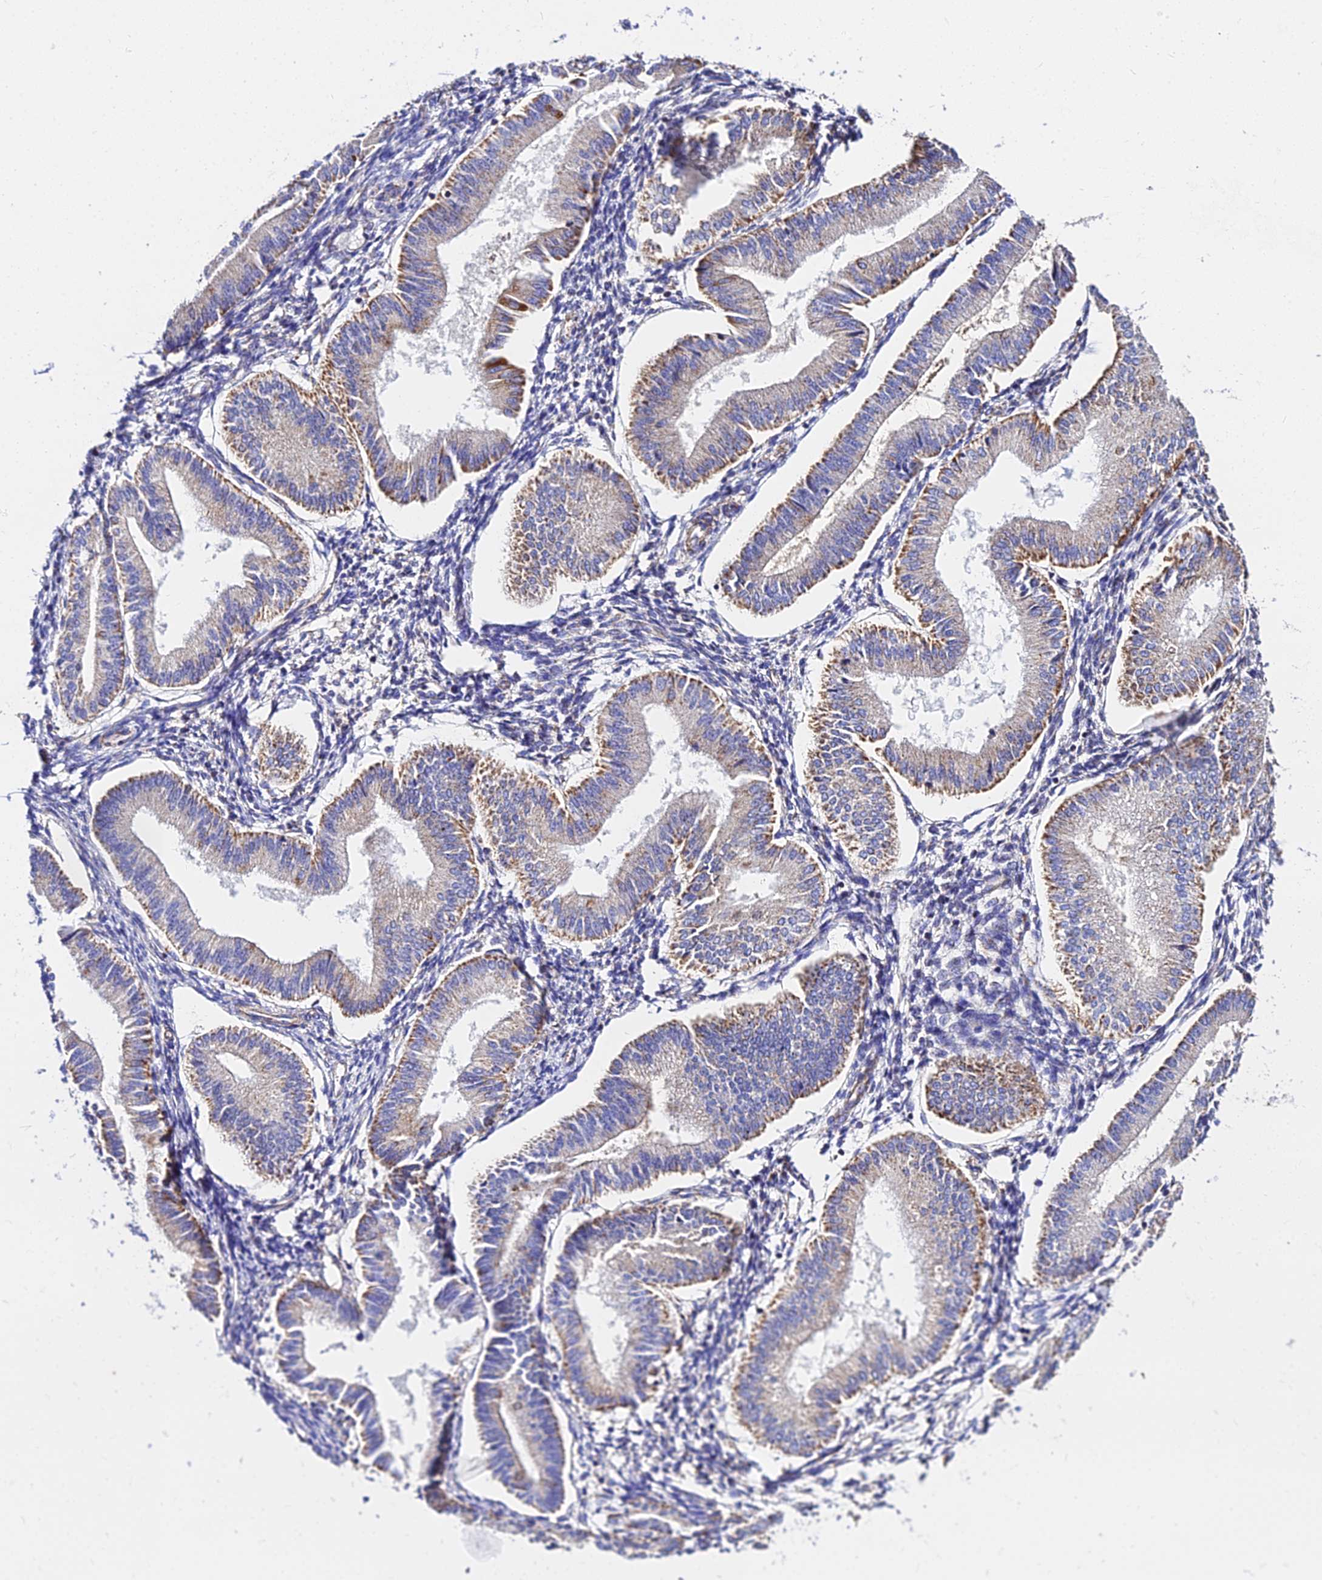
{"staining": {"intensity": "moderate", "quantity": "<25%", "location": "cytoplasmic/membranous"}, "tissue": "endometrium", "cell_type": "Cells in endometrial stroma", "image_type": "normal", "snomed": [{"axis": "morphology", "description": "Normal tissue, NOS"}, {"axis": "topography", "description": "Endometrium"}], "caption": "Normal endometrium was stained to show a protein in brown. There is low levels of moderate cytoplasmic/membranous staining in about <25% of cells in endometrial stroma. The staining was performed using DAB to visualize the protein expression in brown, while the nuclei were stained in blue with hematoxylin (Magnification: 20x).", "gene": "ZNF573", "patient": {"sex": "female", "age": 39}}